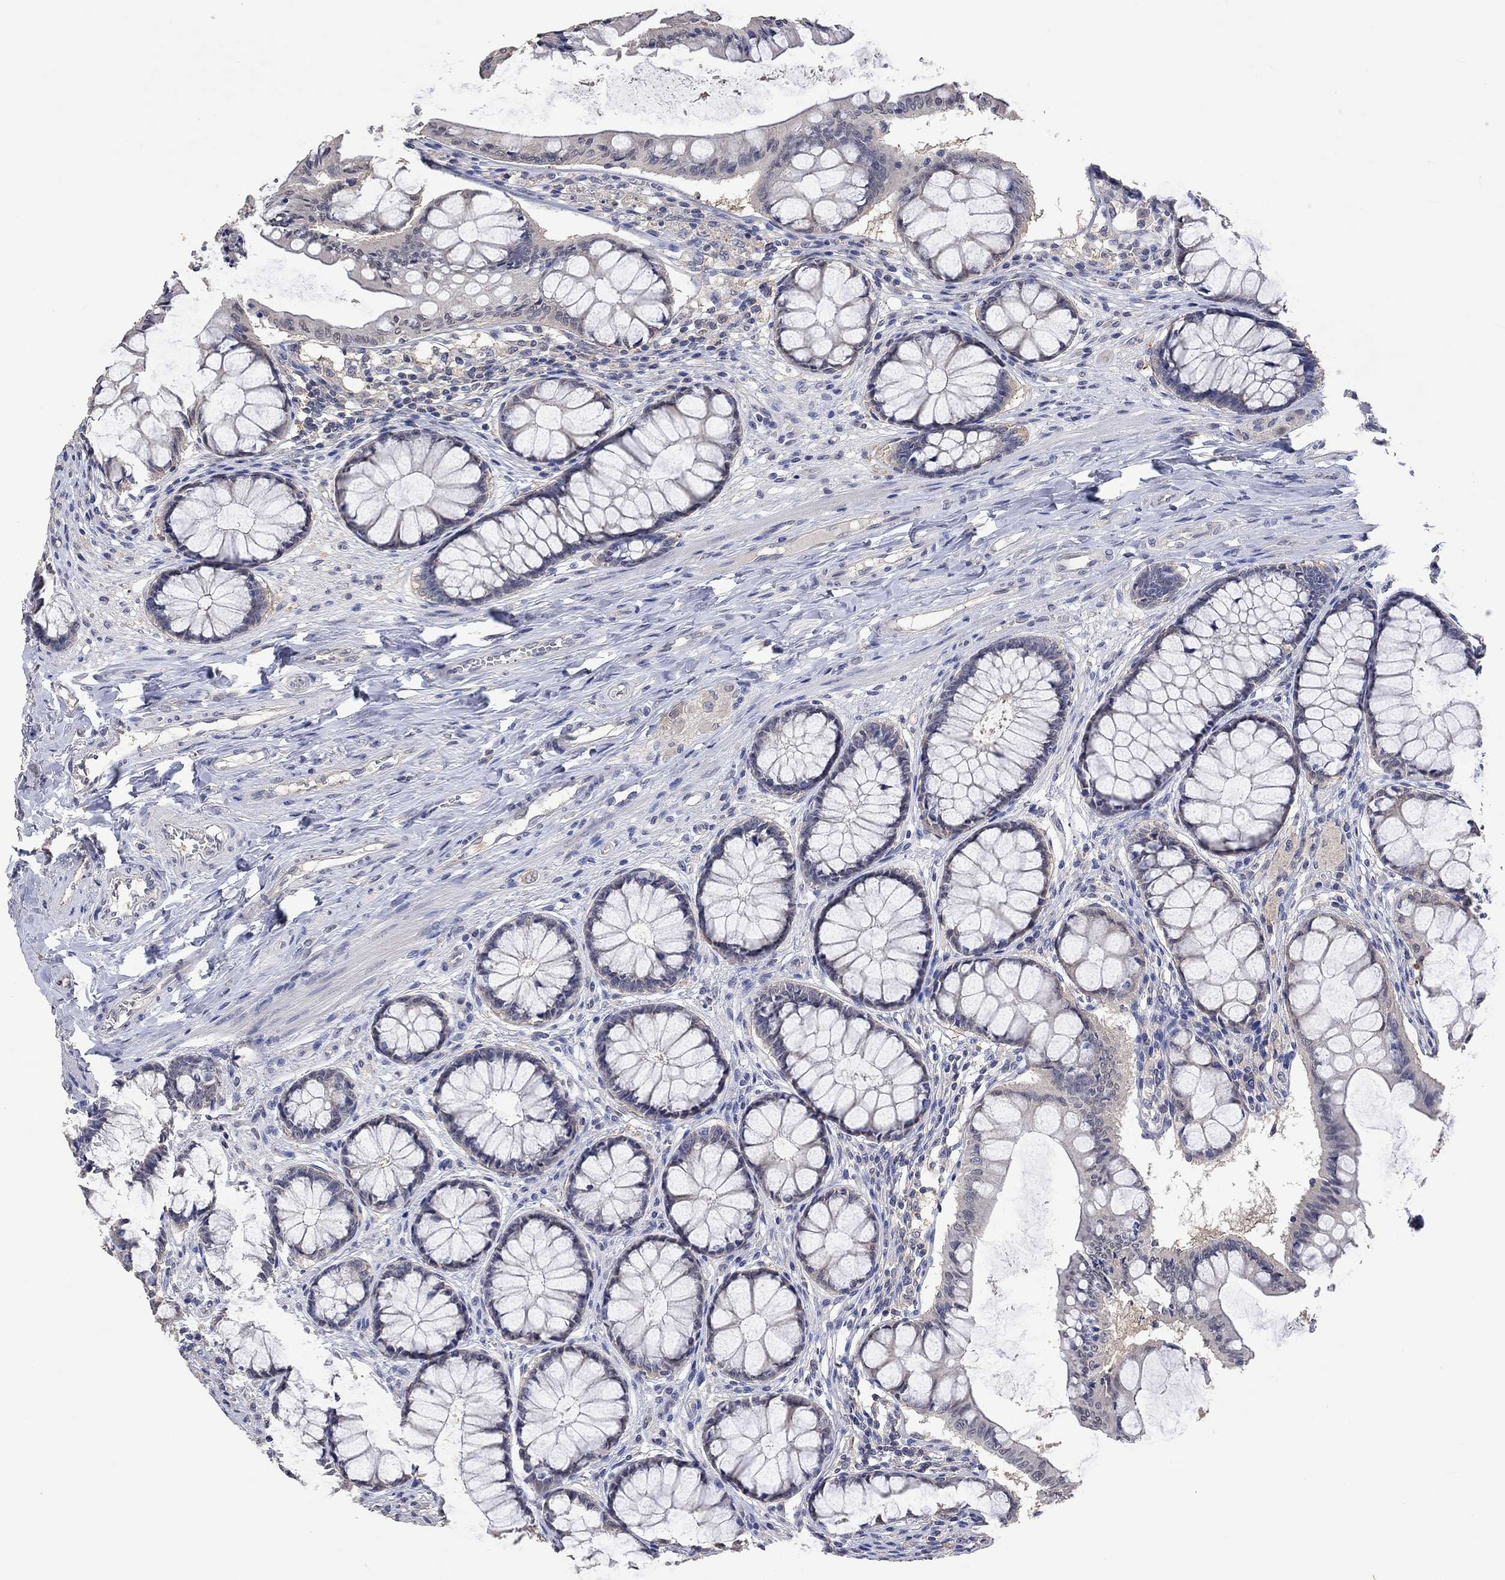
{"staining": {"intensity": "negative", "quantity": "none", "location": "none"}, "tissue": "colon", "cell_type": "Endothelial cells", "image_type": "normal", "snomed": [{"axis": "morphology", "description": "Normal tissue, NOS"}, {"axis": "topography", "description": "Colon"}], "caption": "Histopathology image shows no significant protein expression in endothelial cells of unremarkable colon.", "gene": "PTPN20", "patient": {"sex": "female", "age": 65}}